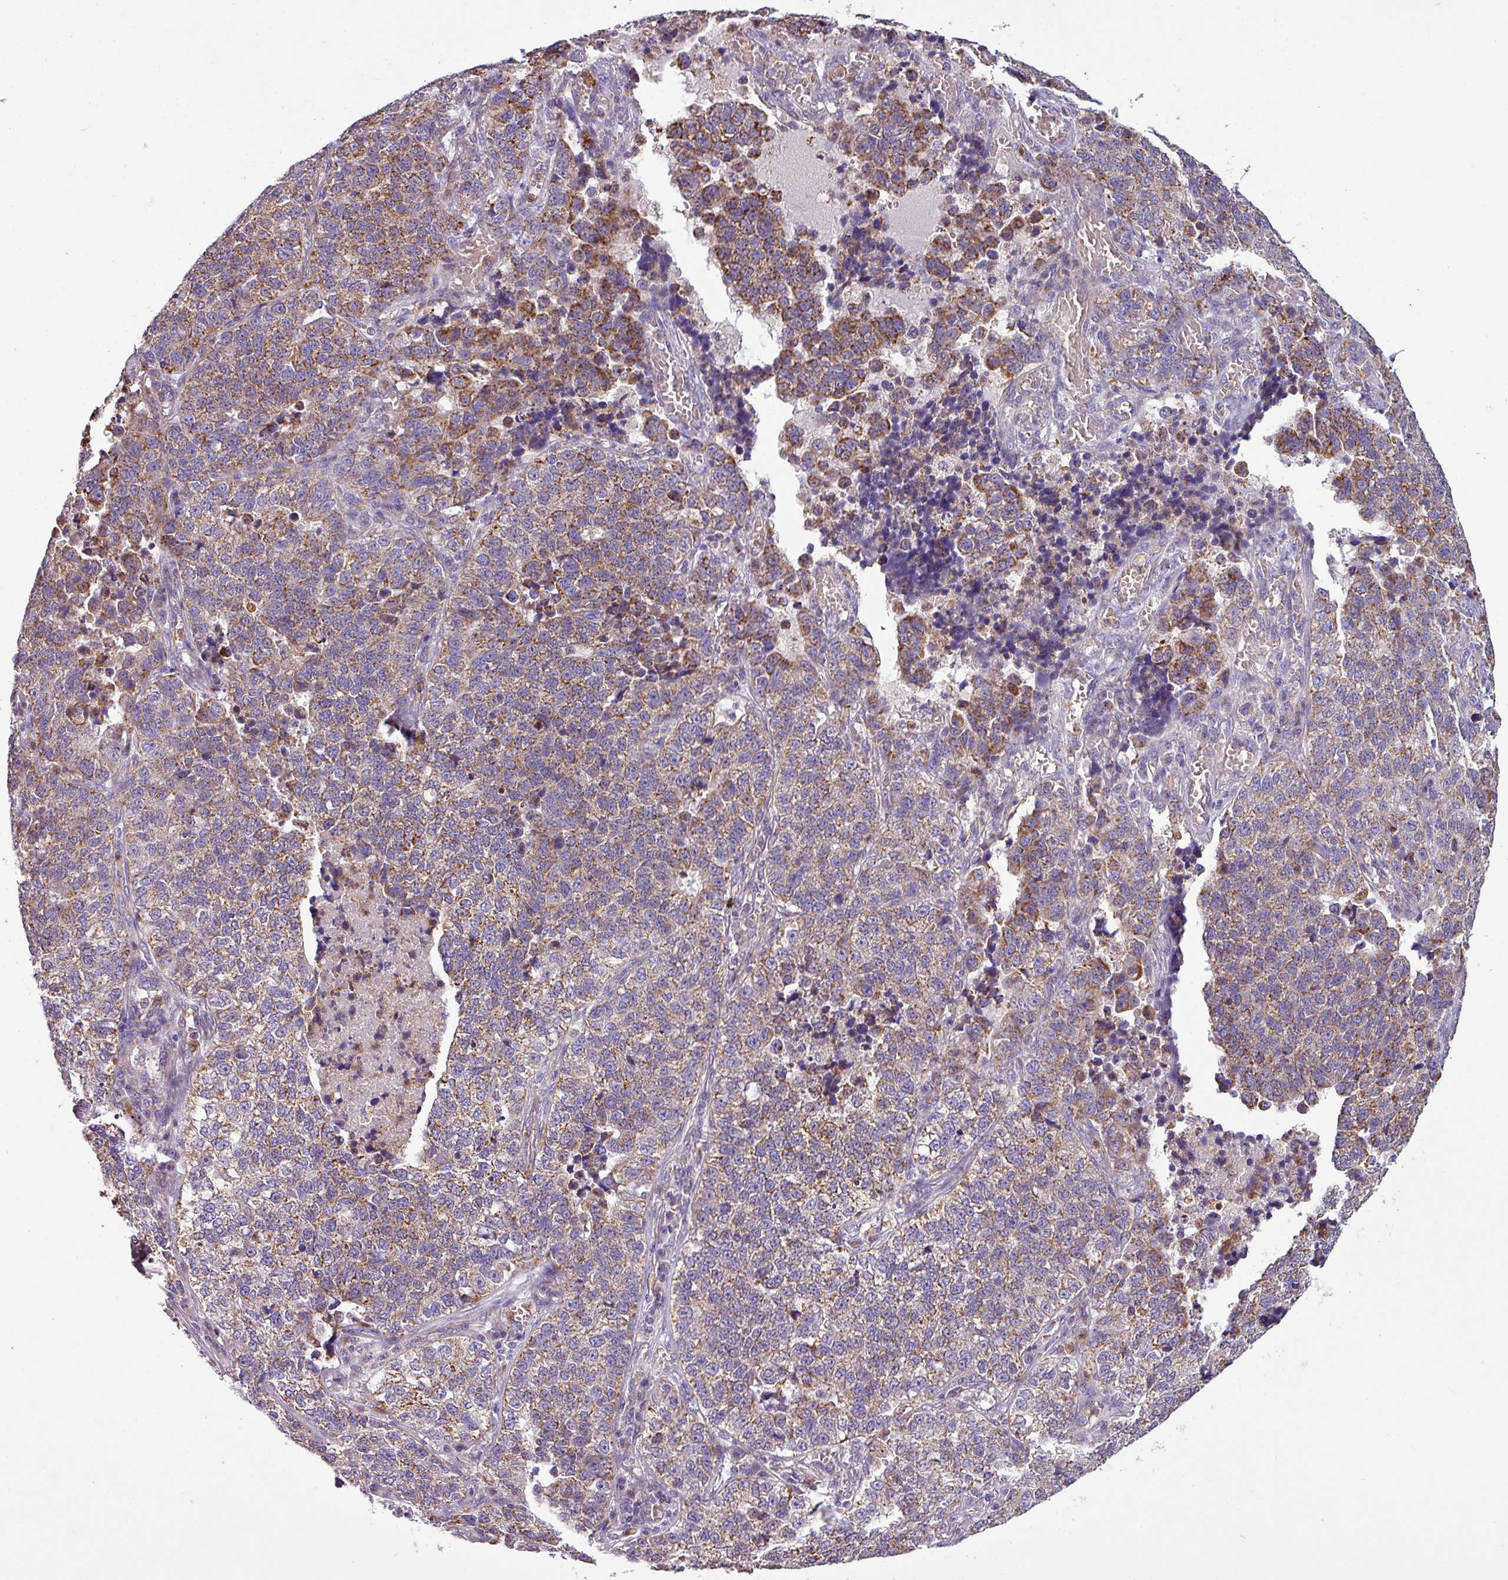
{"staining": {"intensity": "moderate", "quantity": "25%-75%", "location": "cytoplasmic/membranous"}, "tissue": "lung cancer", "cell_type": "Tumor cells", "image_type": "cancer", "snomed": [{"axis": "morphology", "description": "Adenocarcinoma, NOS"}, {"axis": "topography", "description": "Lung"}], "caption": "About 25%-75% of tumor cells in adenocarcinoma (lung) exhibit moderate cytoplasmic/membranous protein expression as visualized by brown immunohistochemical staining.", "gene": "PNMA6A", "patient": {"sex": "male", "age": 49}}